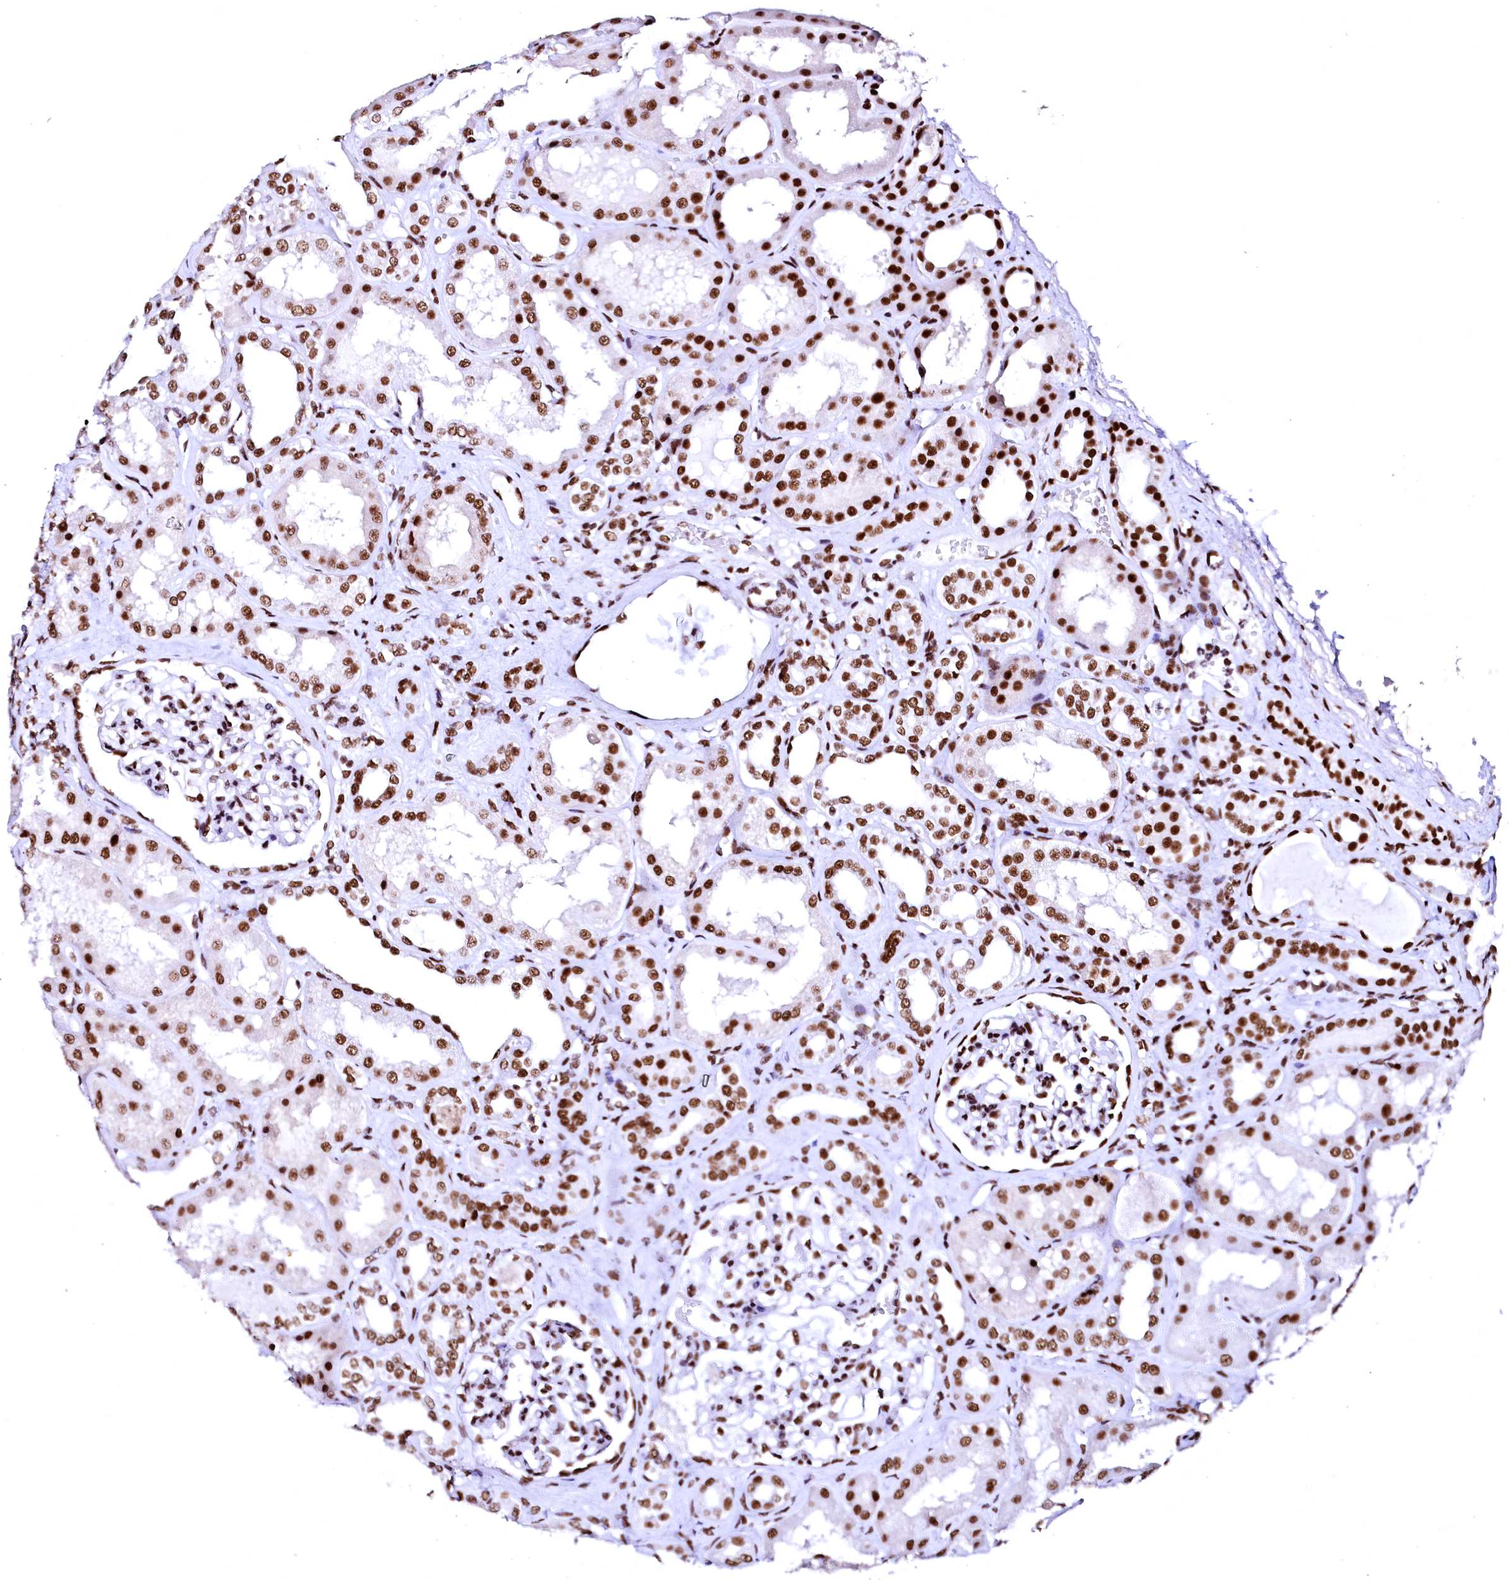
{"staining": {"intensity": "strong", "quantity": ">75%", "location": "nuclear"}, "tissue": "kidney", "cell_type": "Cells in glomeruli", "image_type": "normal", "snomed": [{"axis": "morphology", "description": "Normal tissue, NOS"}, {"axis": "topography", "description": "Kidney"}], "caption": "Immunohistochemical staining of normal kidney exhibits high levels of strong nuclear expression in approximately >75% of cells in glomeruli.", "gene": "CPSF6", "patient": {"sex": "female", "age": 56}}